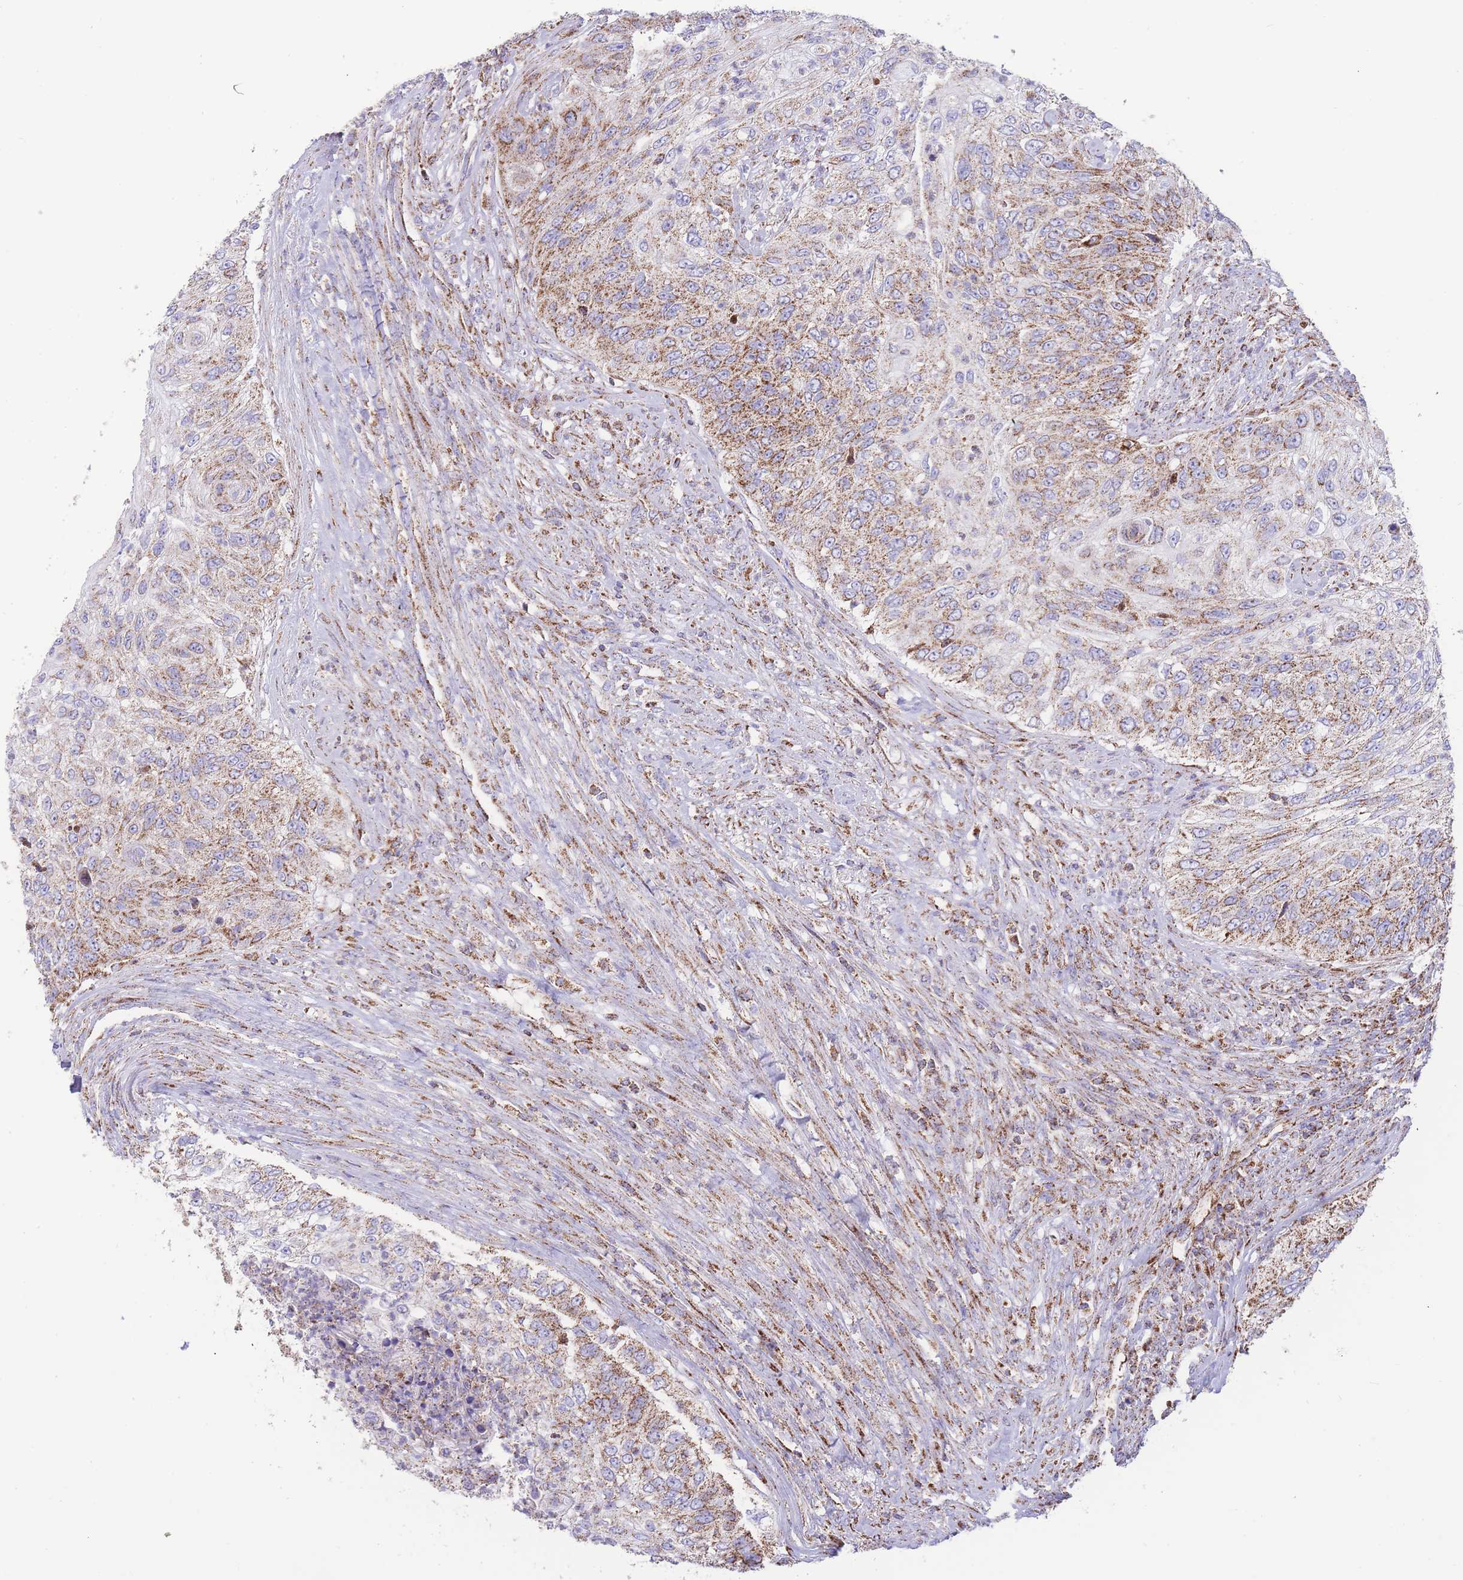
{"staining": {"intensity": "moderate", "quantity": ">75%", "location": "cytoplasmic/membranous"}, "tissue": "urothelial cancer", "cell_type": "Tumor cells", "image_type": "cancer", "snomed": [{"axis": "morphology", "description": "Urothelial carcinoma, High grade"}, {"axis": "topography", "description": "Urinary bladder"}], "caption": "Protein expression by immunohistochemistry shows moderate cytoplasmic/membranous staining in approximately >75% of tumor cells in urothelial cancer.", "gene": "GSTM1", "patient": {"sex": "female", "age": 60}}